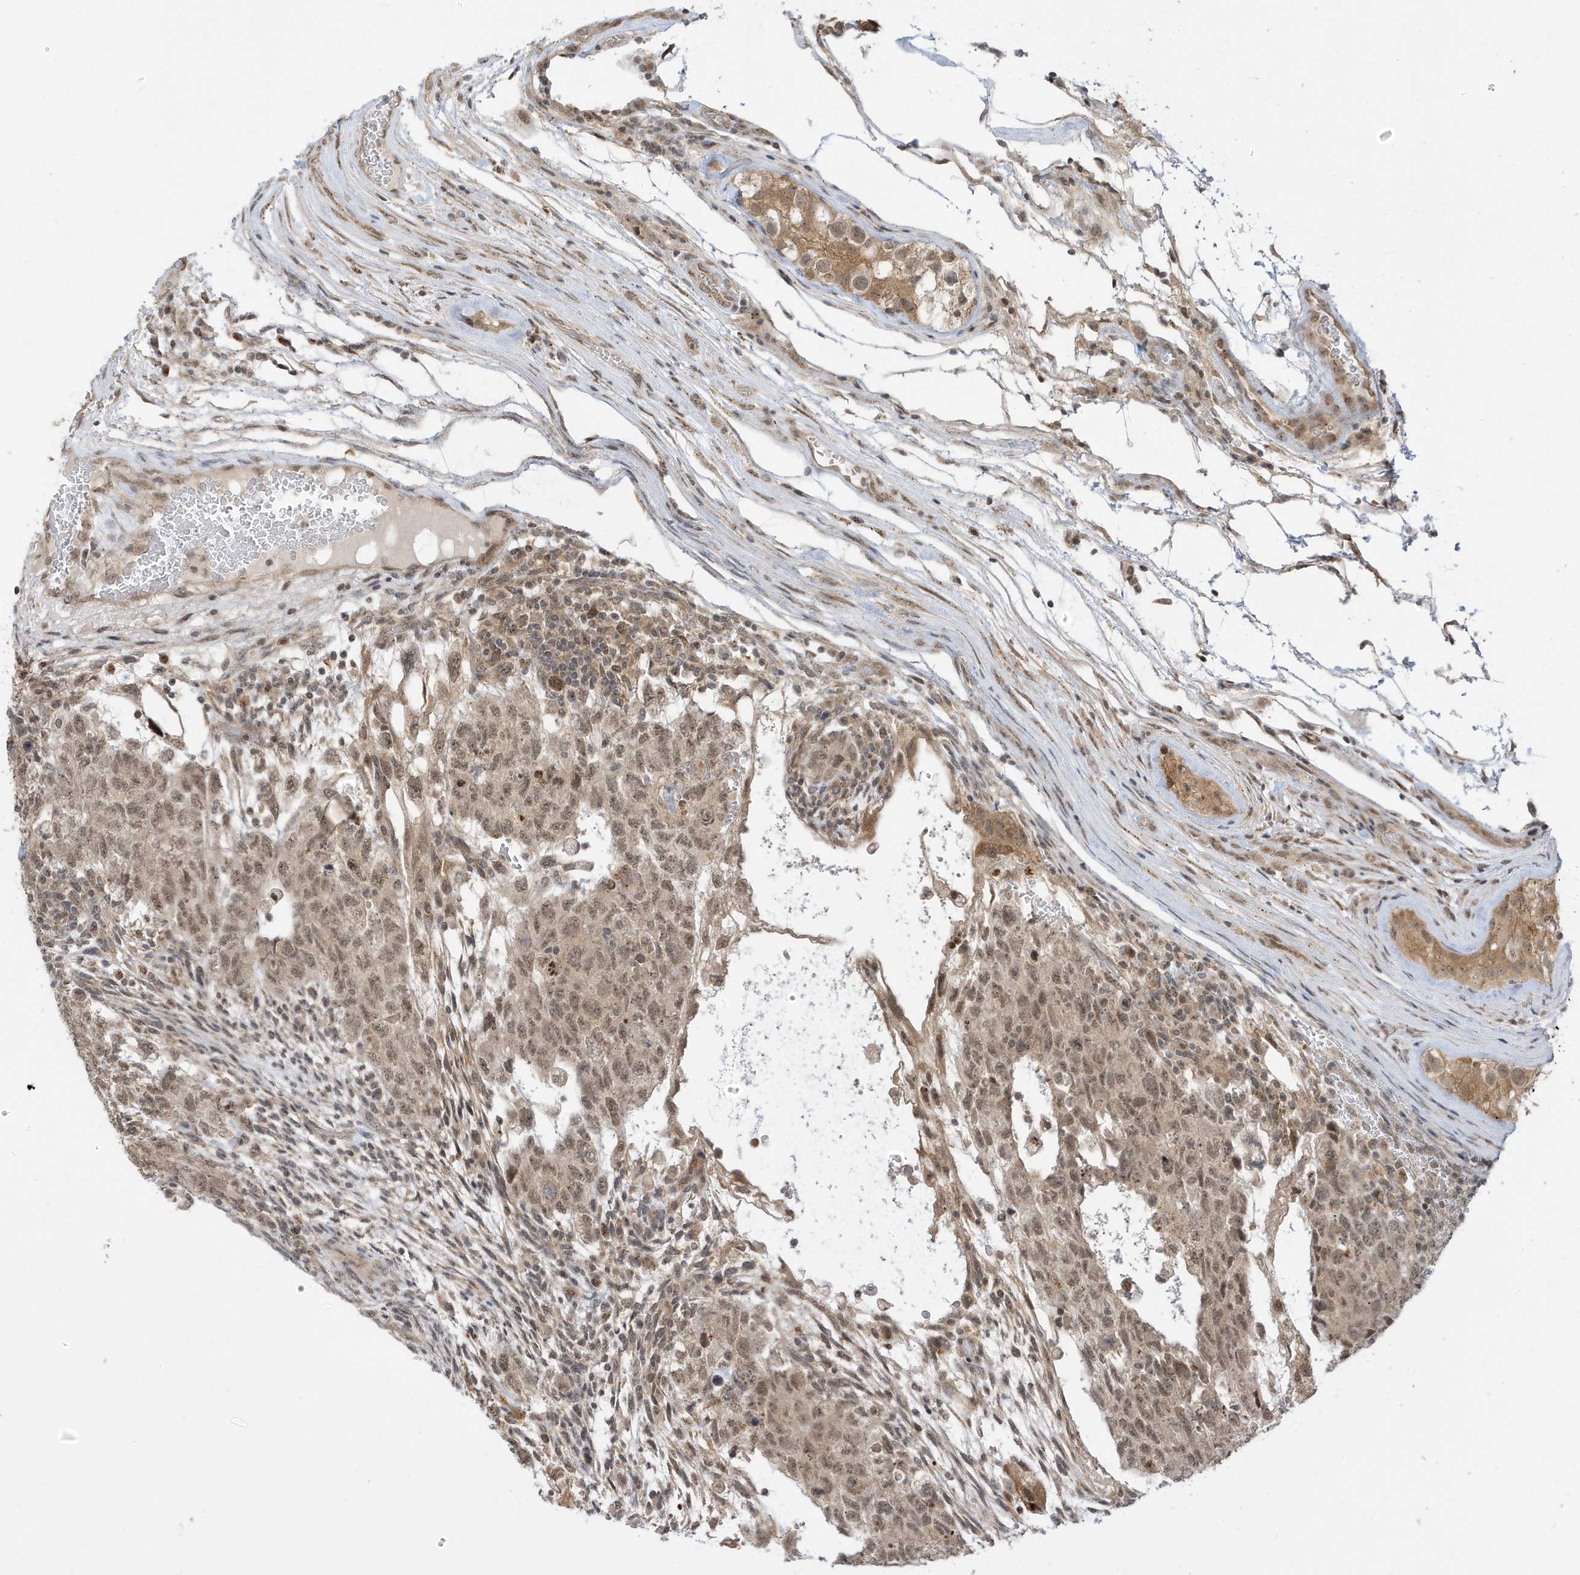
{"staining": {"intensity": "moderate", "quantity": ">75%", "location": "nuclear"}, "tissue": "testis cancer", "cell_type": "Tumor cells", "image_type": "cancer", "snomed": [{"axis": "morphology", "description": "Normal tissue, NOS"}, {"axis": "morphology", "description": "Carcinoma, Embryonal, NOS"}, {"axis": "topography", "description": "Testis"}], "caption": "This is an image of IHC staining of testis cancer (embryonal carcinoma), which shows moderate staining in the nuclear of tumor cells.", "gene": "TAB3", "patient": {"sex": "male", "age": 36}}